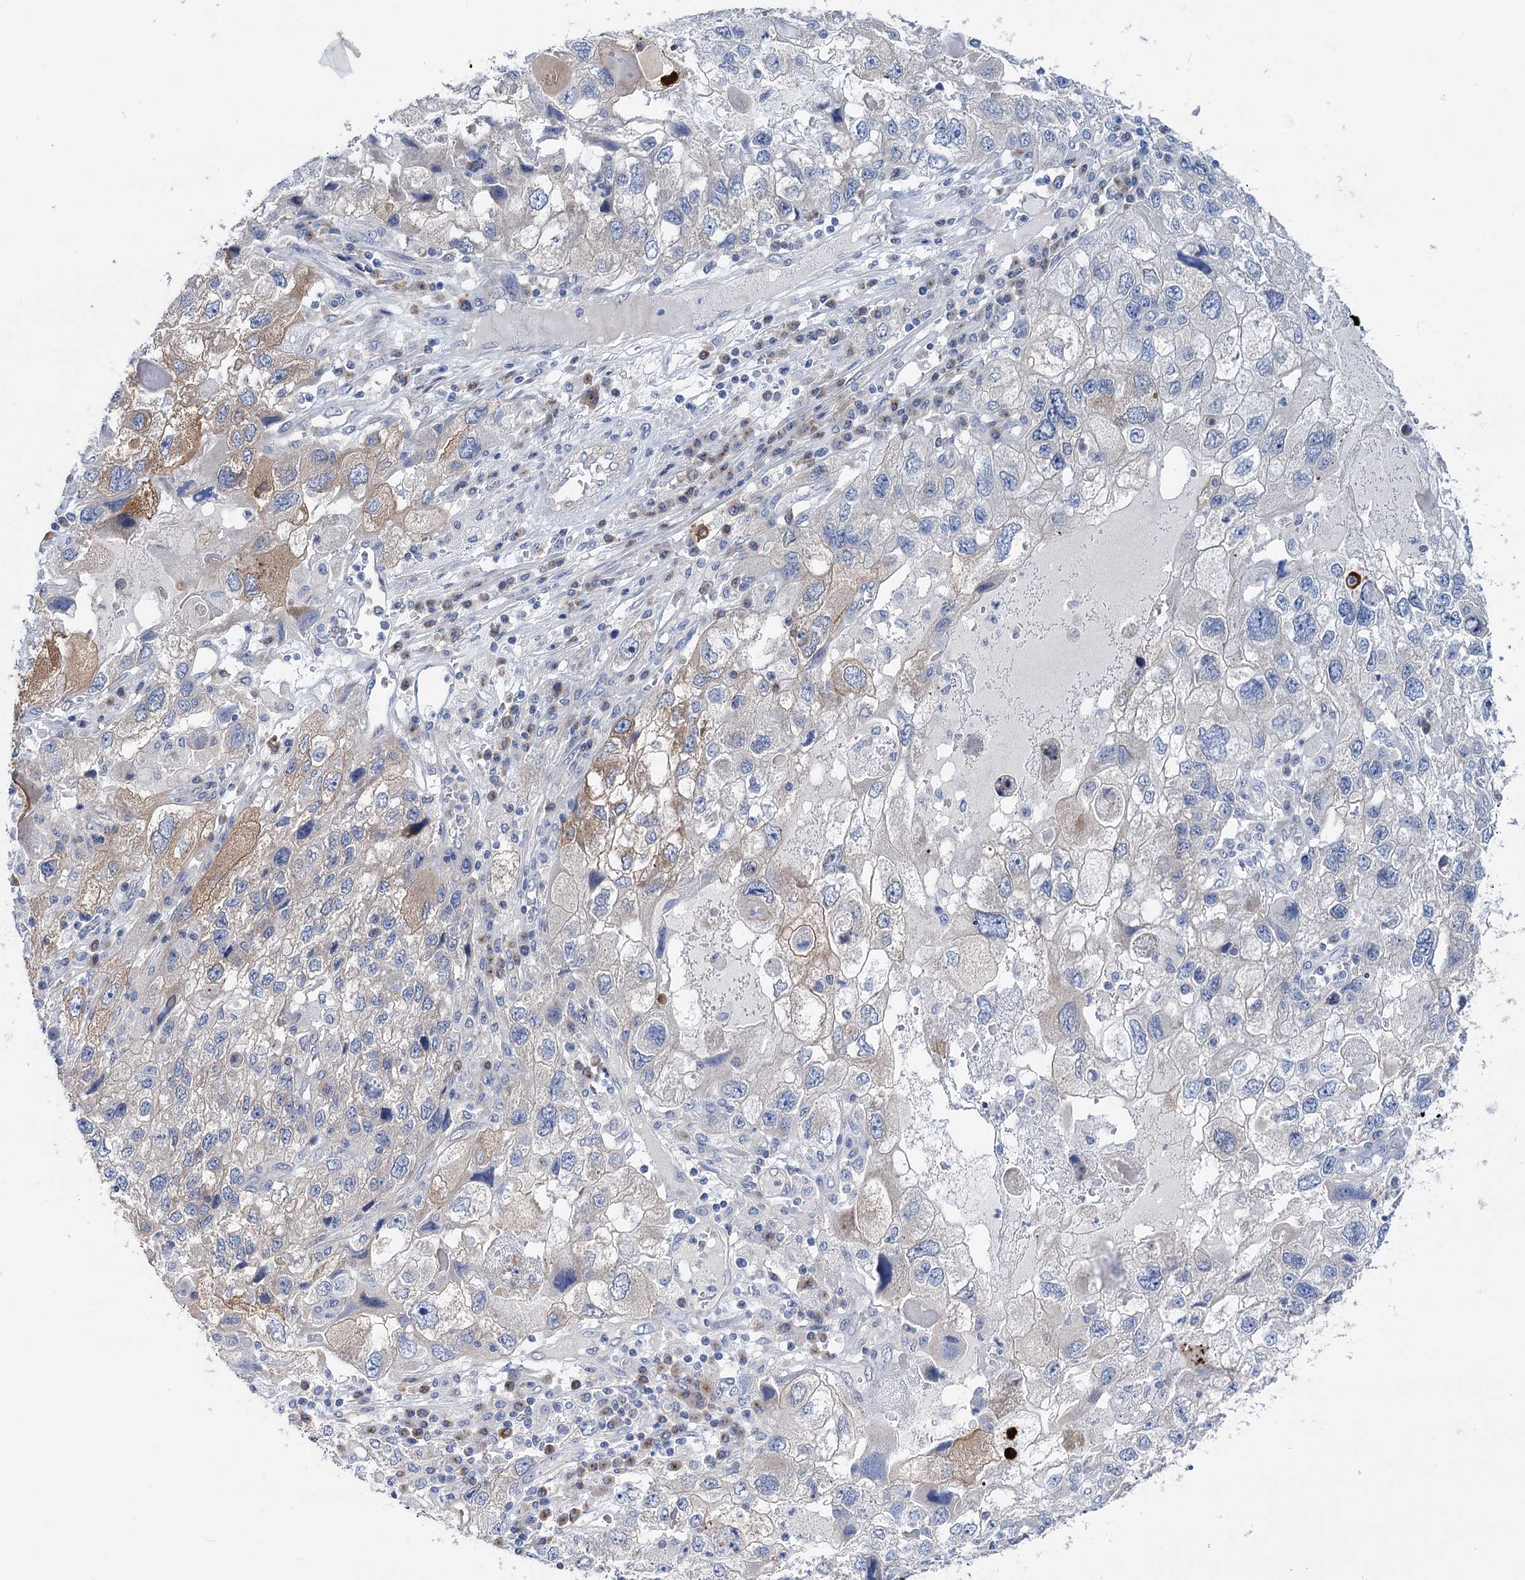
{"staining": {"intensity": "weak", "quantity": "<25%", "location": "cytoplasmic/membranous"}, "tissue": "endometrial cancer", "cell_type": "Tumor cells", "image_type": "cancer", "snomed": [{"axis": "morphology", "description": "Adenocarcinoma, NOS"}, {"axis": "topography", "description": "Endometrium"}], "caption": "An immunohistochemistry (IHC) histopathology image of adenocarcinoma (endometrial) is shown. There is no staining in tumor cells of adenocarcinoma (endometrial).", "gene": "ZNRD2", "patient": {"sex": "female", "age": 49}}